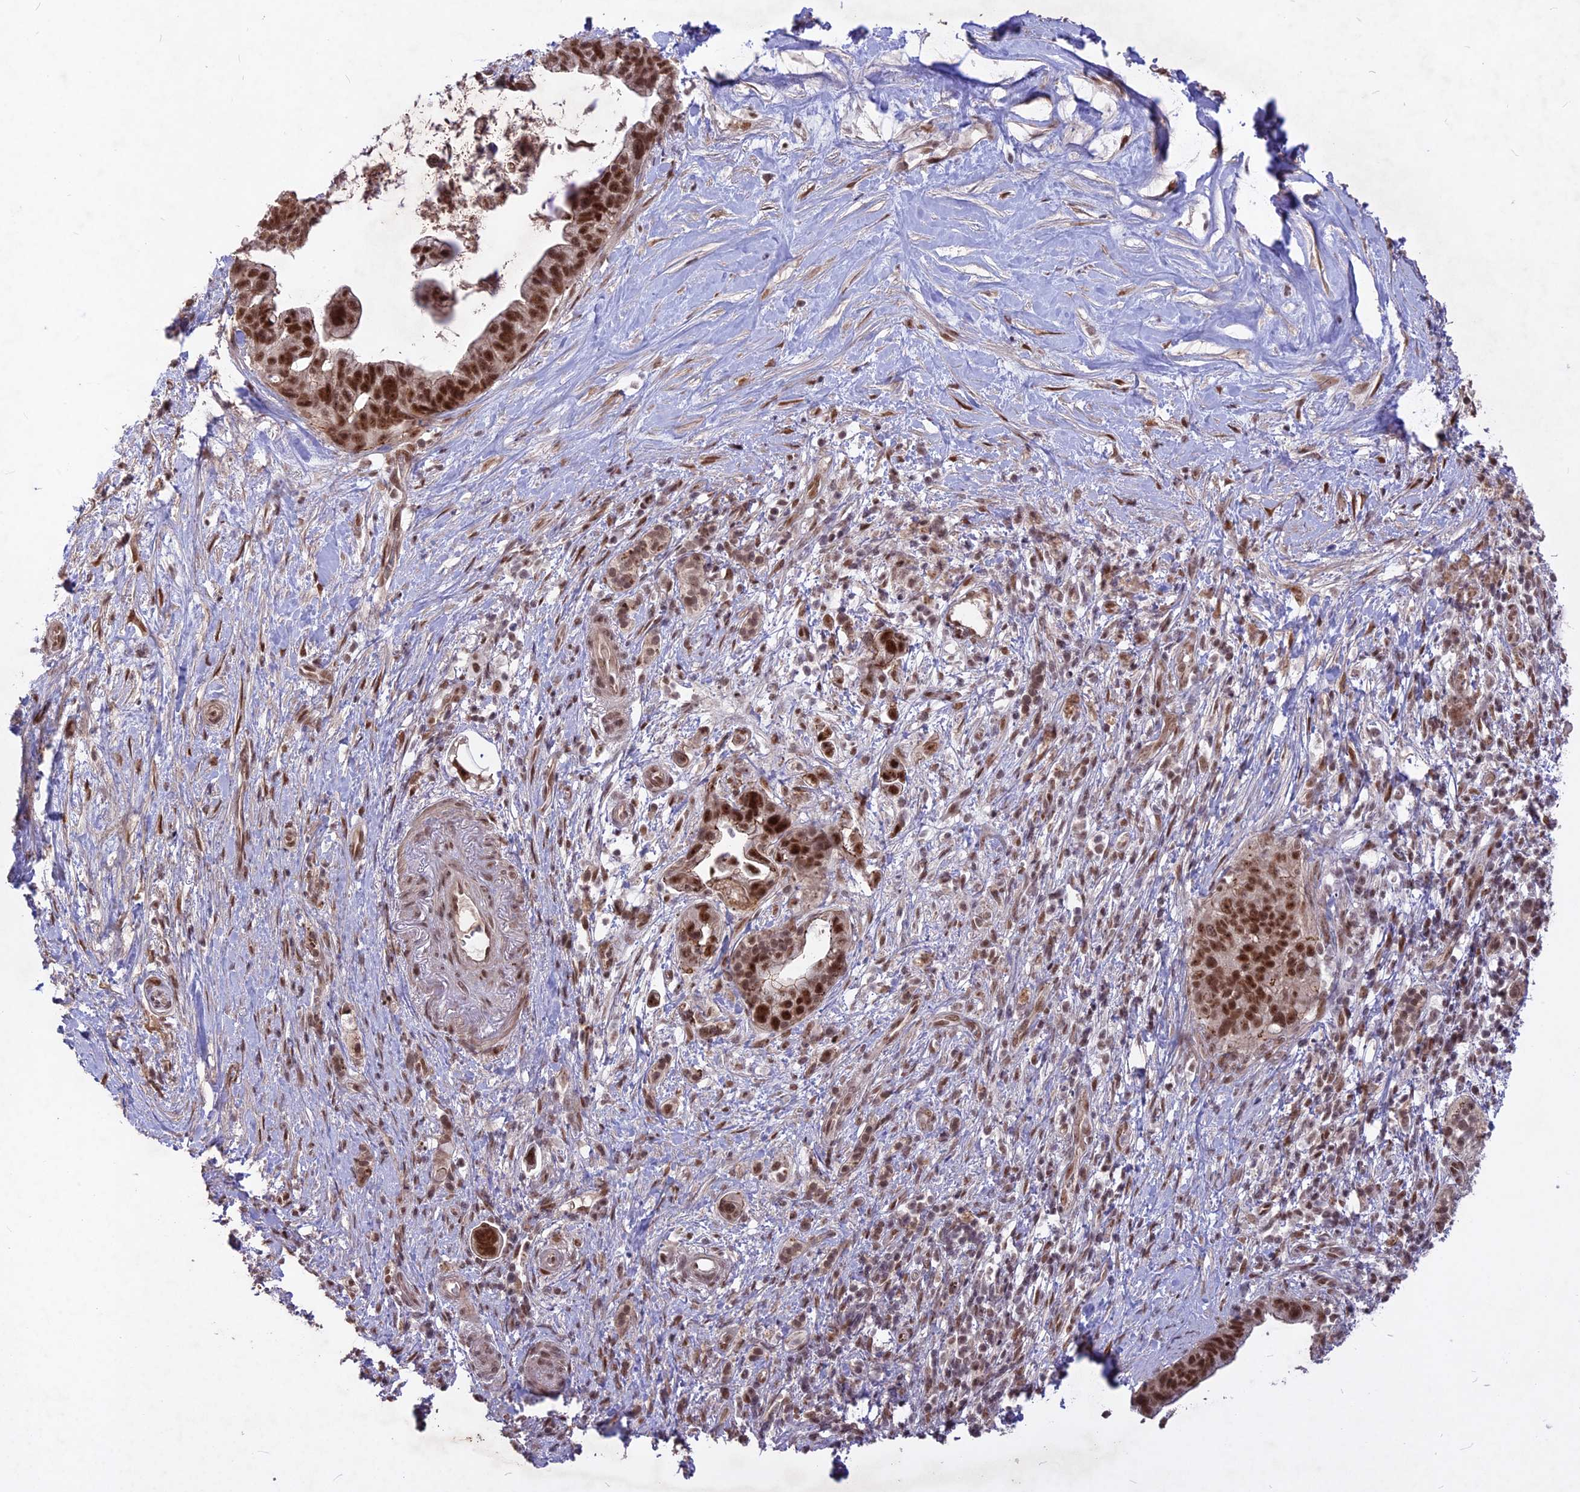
{"staining": {"intensity": "strong", "quantity": ">75%", "location": "nuclear"}, "tissue": "pancreatic cancer", "cell_type": "Tumor cells", "image_type": "cancer", "snomed": [{"axis": "morphology", "description": "Adenocarcinoma, NOS"}, {"axis": "topography", "description": "Pancreas"}], "caption": "Human adenocarcinoma (pancreatic) stained with a brown dye demonstrates strong nuclear positive positivity in about >75% of tumor cells.", "gene": "DIS3", "patient": {"sex": "female", "age": 83}}